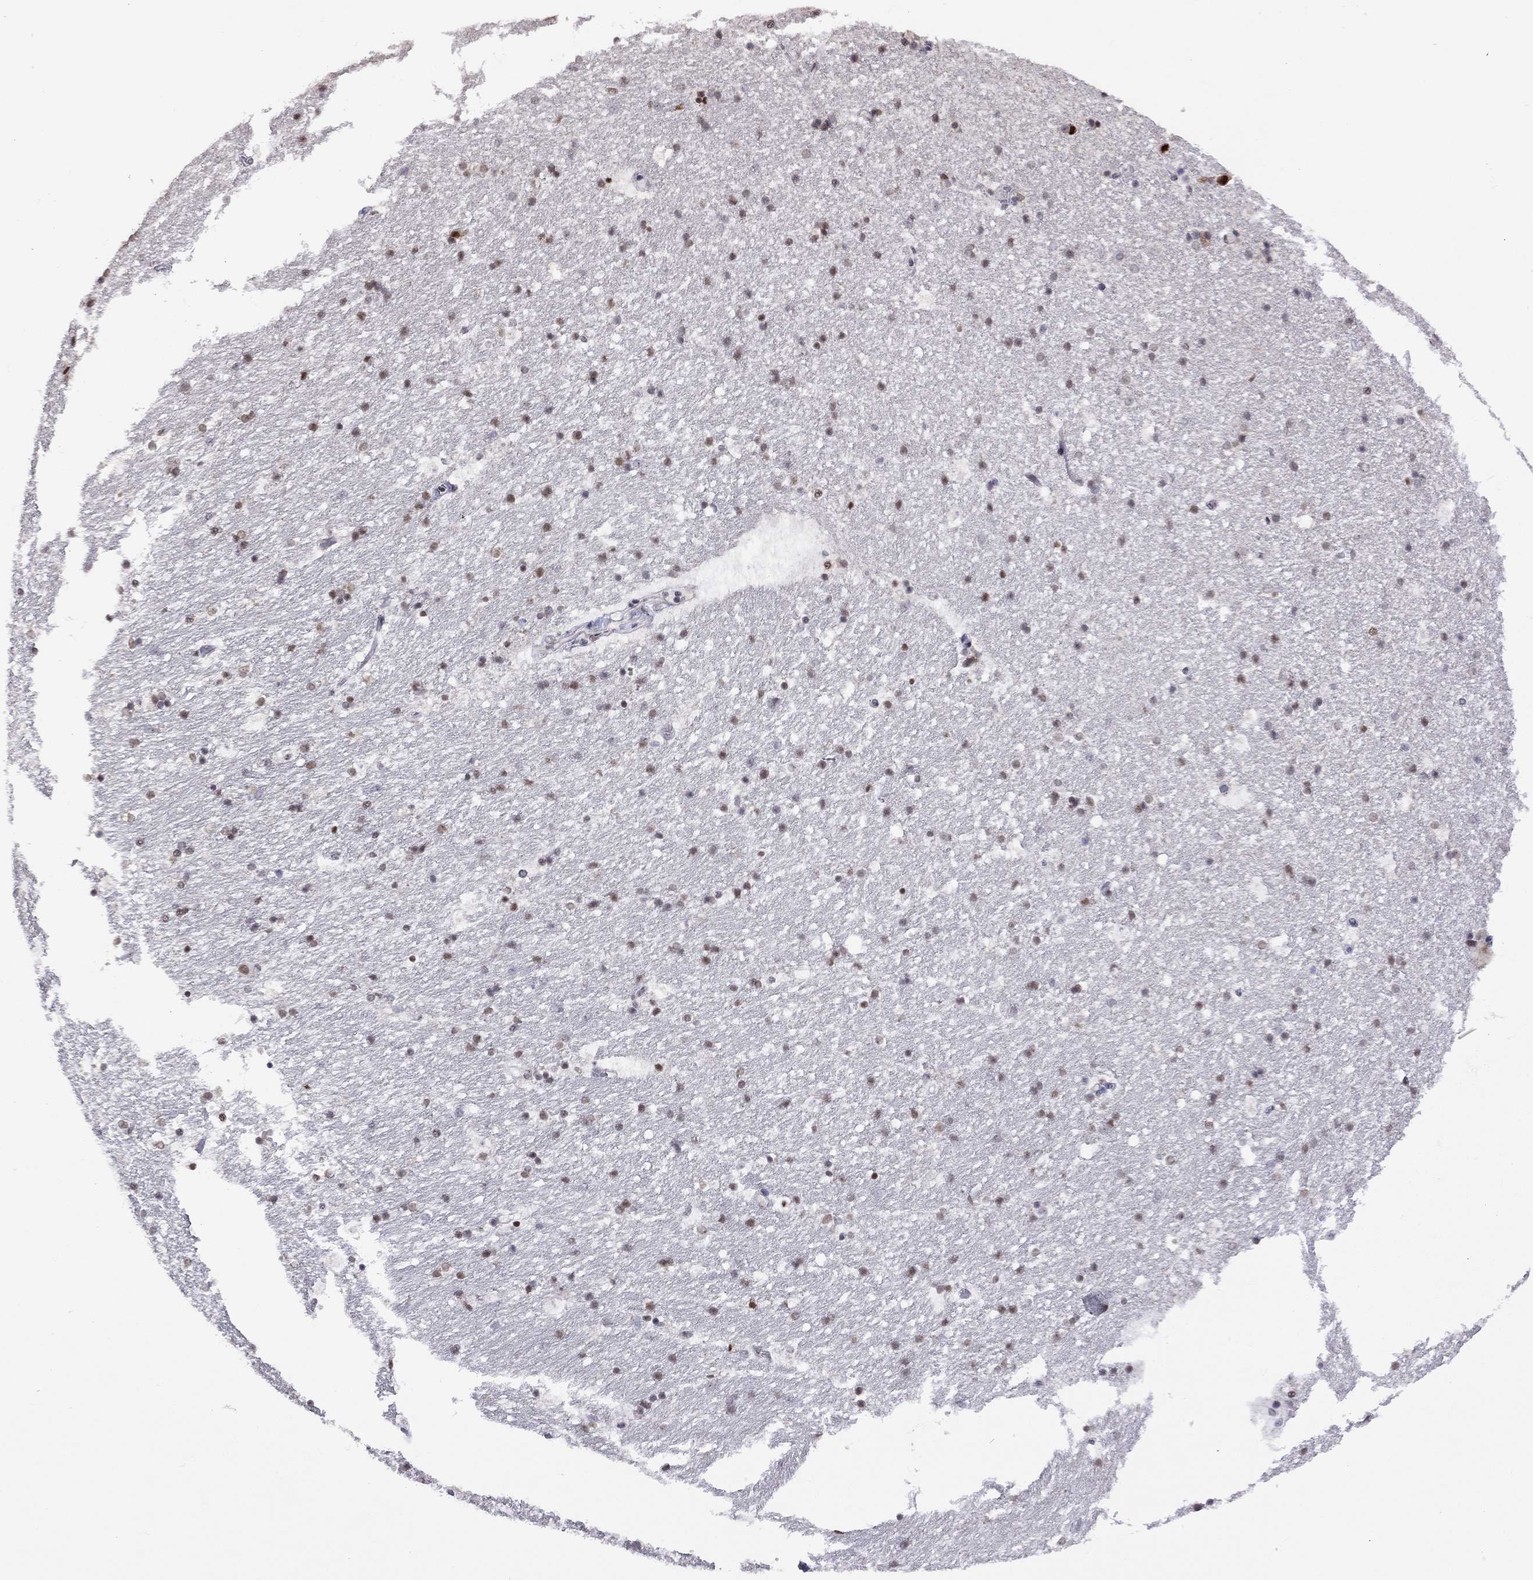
{"staining": {"intensity": "negative", "quantity": "none", "location": "none"}, "tissue": "hippocampus", "cell_type": "Glial cells", "image_type": "normal", "snomed": [{"axis": "morphology", "description": "Normal tissue, NOS"}, {"axis": "topography", "description": "Hippocampus"}], "caption": "This photomicrograph is of benign hippocampus stained with immunohistochemistry (IHC) to label a protein in brown with the nuclei are counter-stained blue. There is no positivity in glial cells.", "gene": "HES5", "patient": {"sex": "male", "age": 51}}